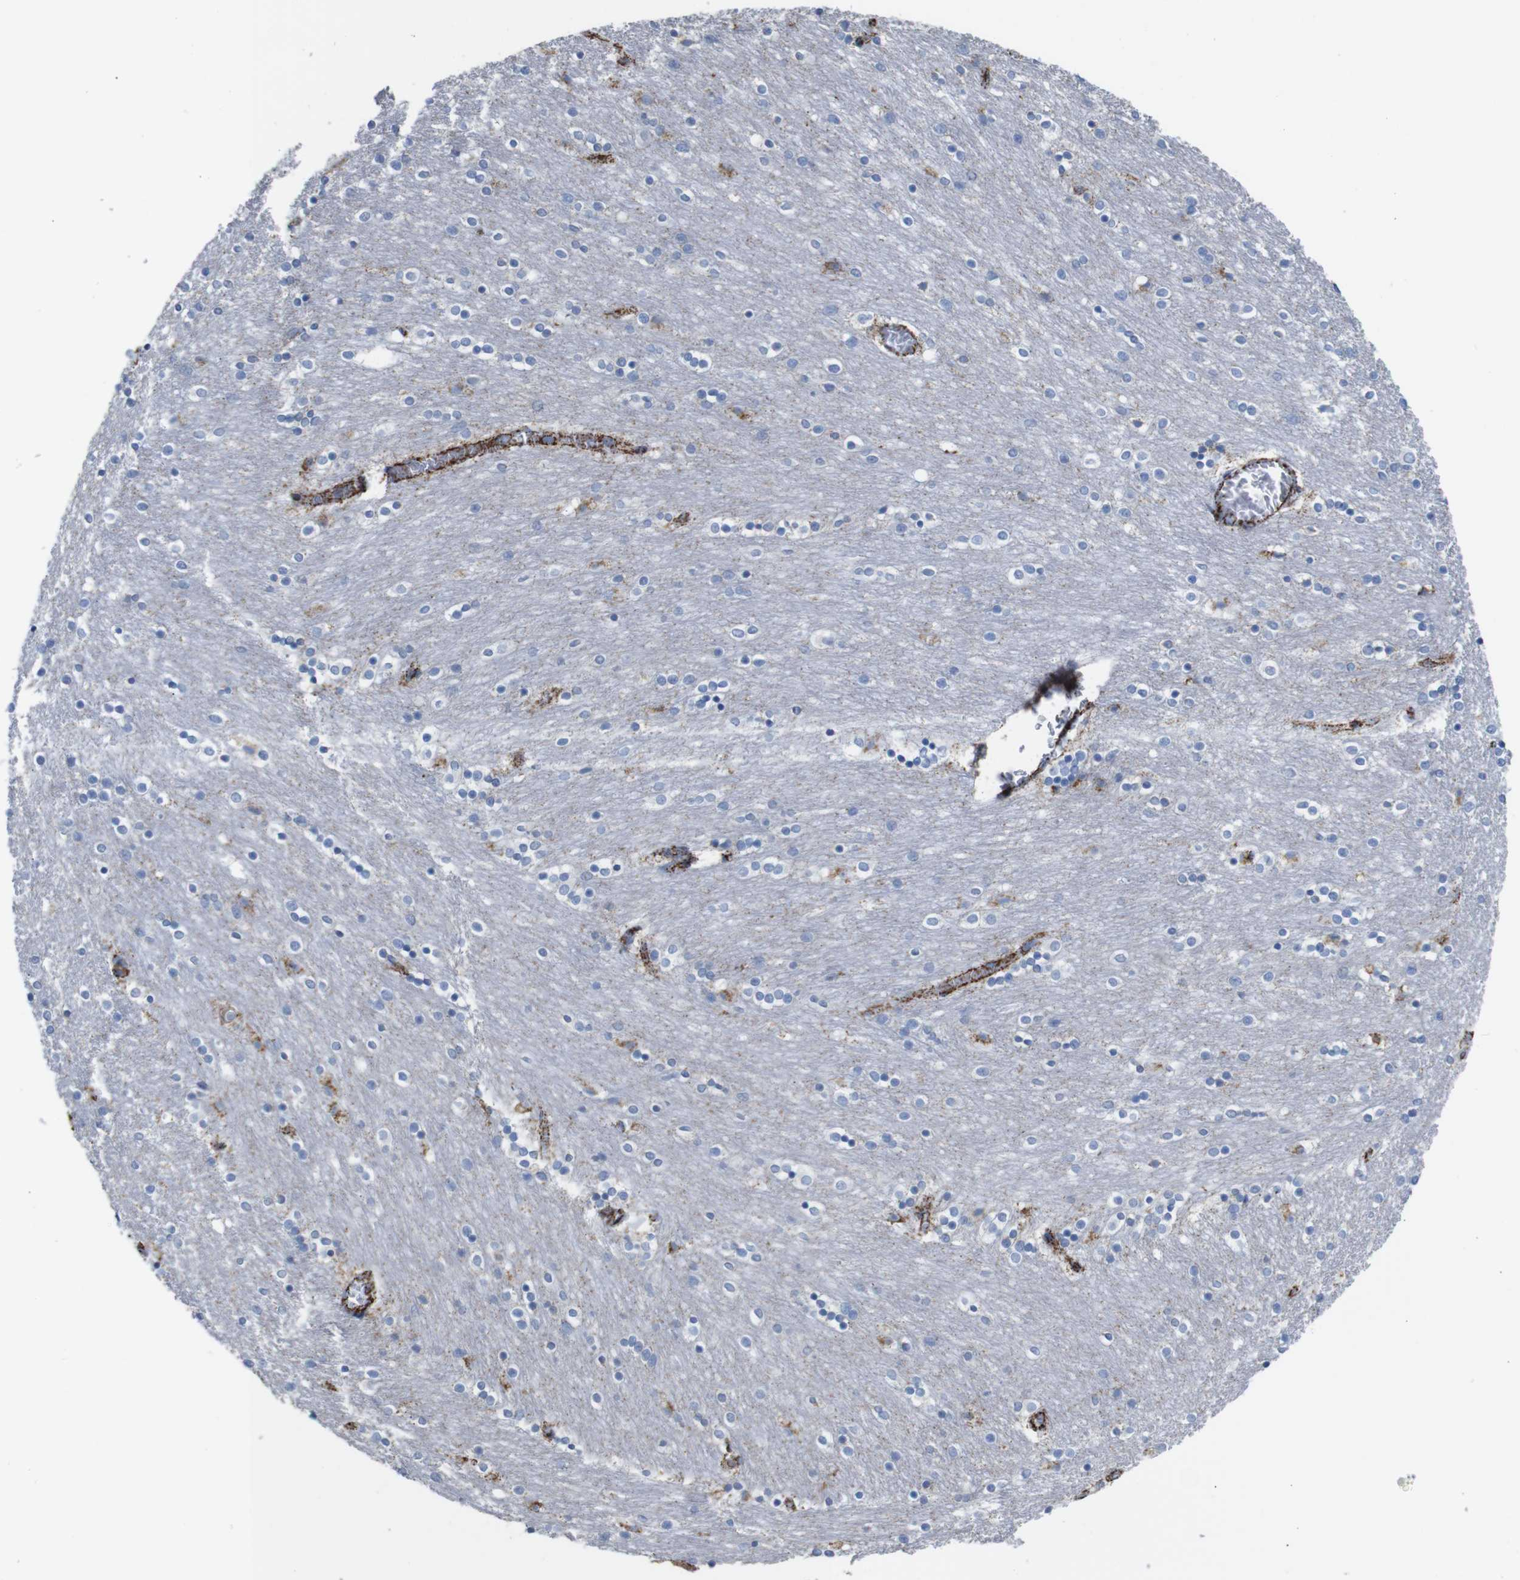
{"staining": {"intensity": "negative", "quantity": "none", "location": "none"}, "tissue": "caudate", "cell_type": "Glial cells", "image_type": "normal", "snomed": [{"axis": "morphology", "description": "Normal tissue, NOS"}, {"axis": "topography", "description": "Lateral ventricle wall"}], "caption": "Immunohistochemical staining of benign caudate demonstrates no significant expression in glial cells. (IHC, brightfield microscopy, high magnification).", "gene": "MAOA", "patient": {"sex": "female", "age": 54}}